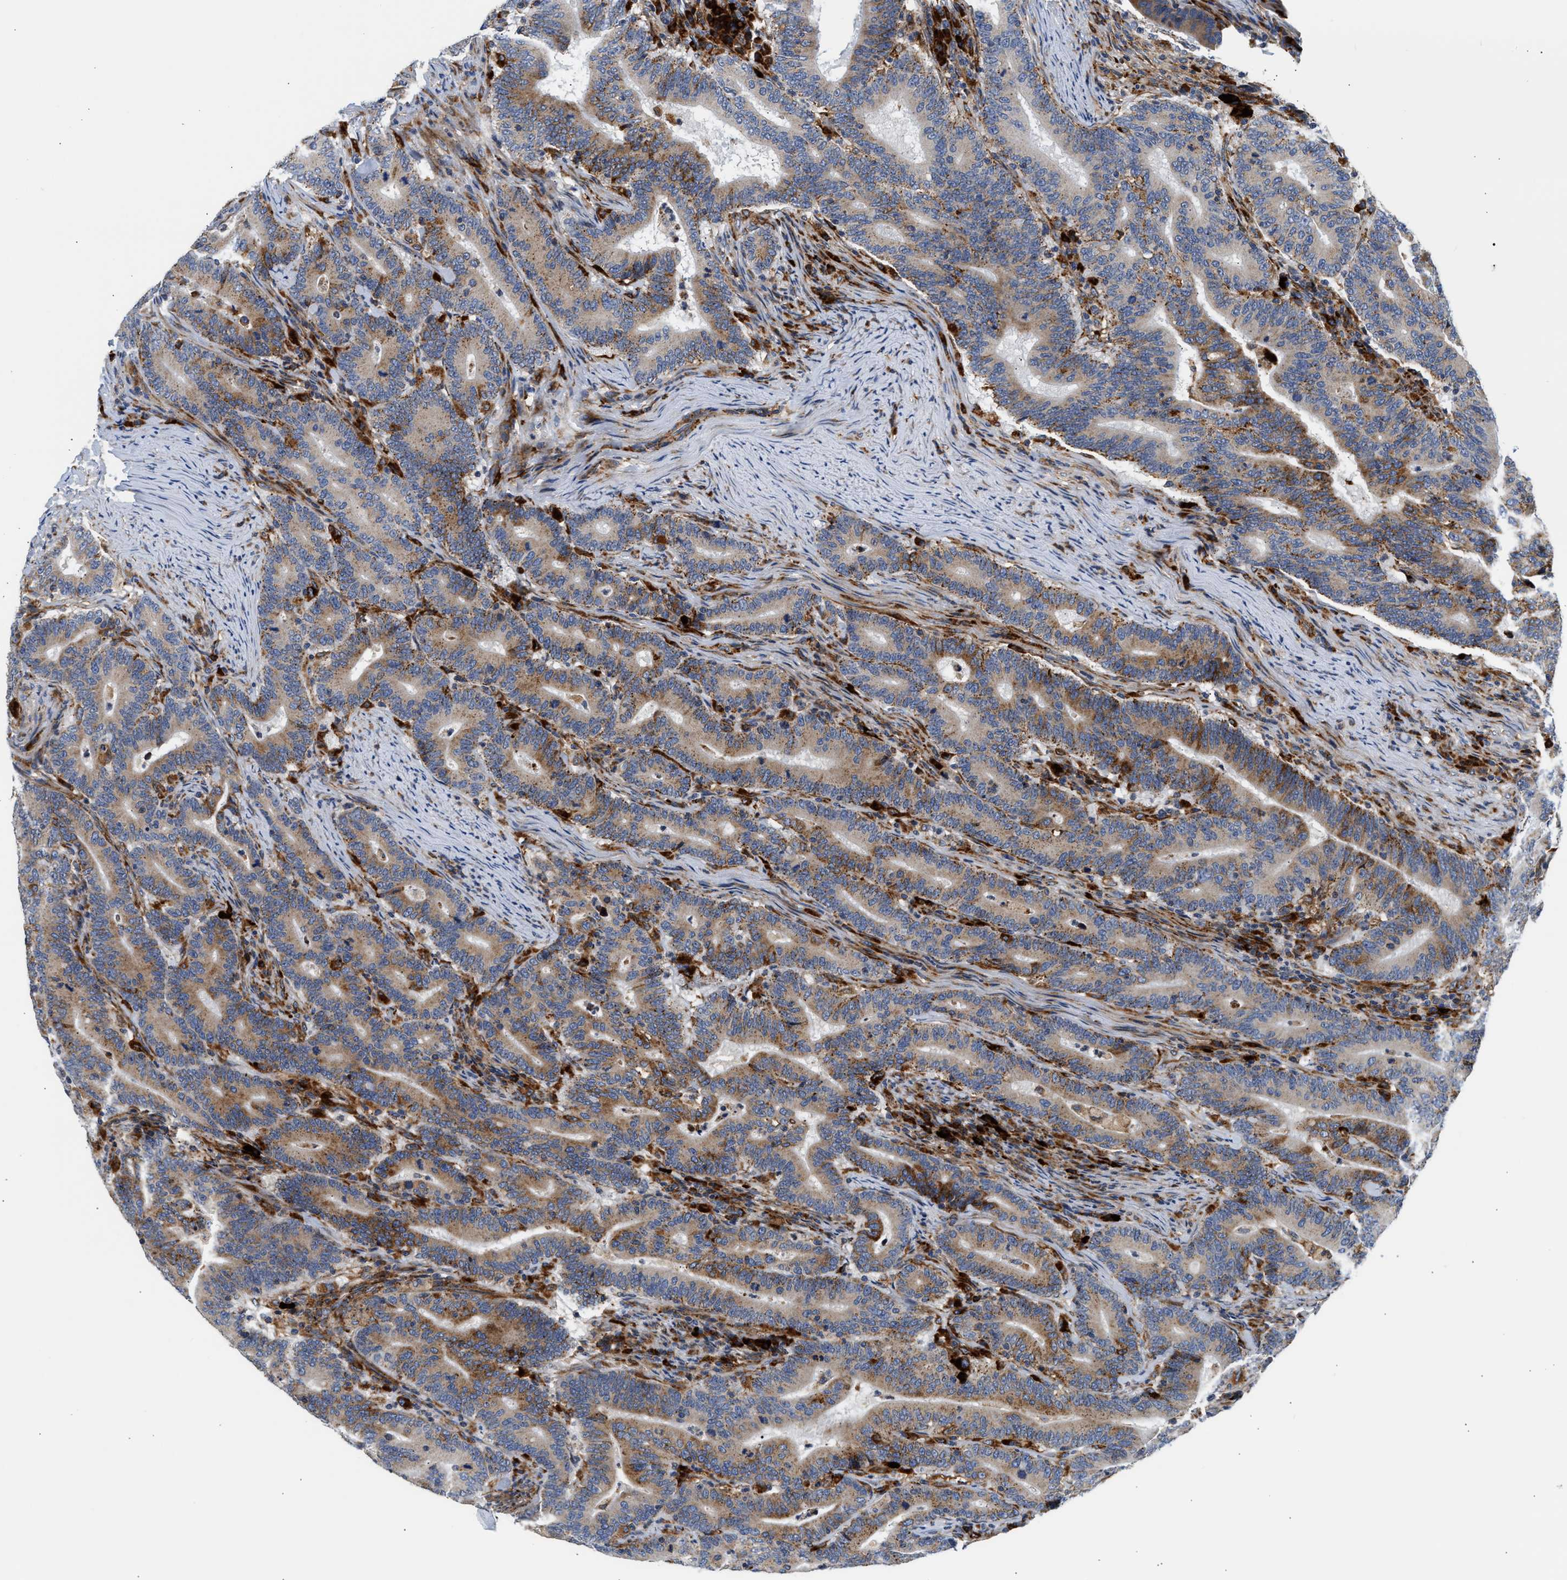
{"staining": {"intensity": "moderate", "quantity": ">75%", "location": "cytoplasmic/membranous"}, "tissue": "colorectal cancer", "cell_type": "Tumor cells", "image_type": "cancer", "snomed": [{"axis": "morphology", "description": "Adenocarcinoma, NOS"}, {"axis": "topography", "description": "Colon"}], "caption": "An immunohistochemistry (IHC) image of neoplastic tissue is shown. Protein staining in brown shows moderate cytoplasmic/membranous positivity in colorectal cancer within tumor cells.", "gene": "AMZ1", "patient": {"sex": "female", "age": 66}}